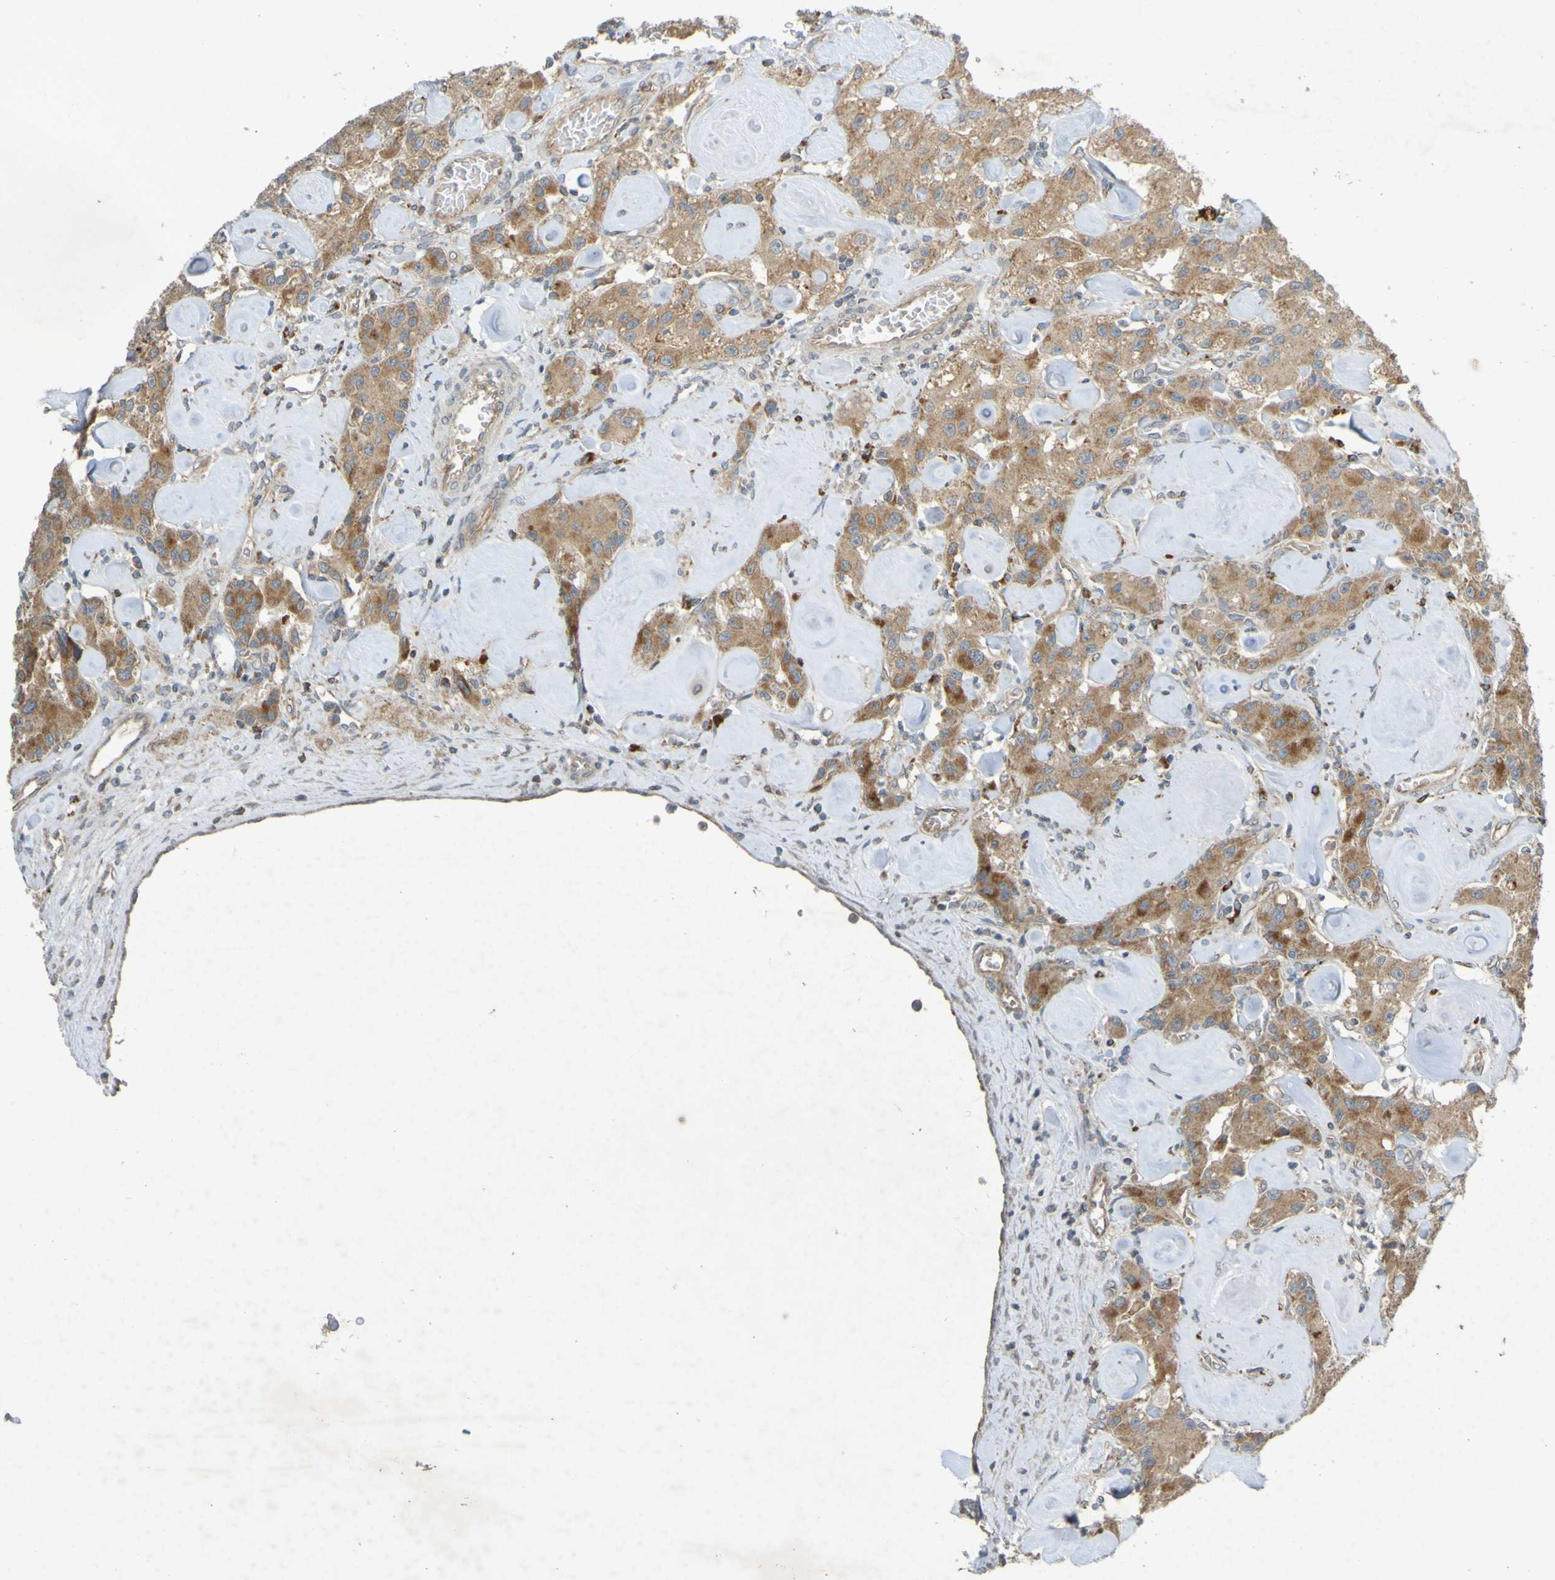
{"staining": {"intensity": "moderate", "quantity": ">75%", "location": "cytoplasmic/membranous"}, "tissue": "carcinoid", "cell_type": "Tumor cells", "image_type": "cancer", "snomed": [{"axis": "morphology", "description": "Carcinoid, malignant, NOS"}, {"axis": "topography", "description": "Pancreas"}], "caption": "A photomicrograph showing moderate cytoplasmic/membranous staining in approximately >75% of tumor cells in carcinoid (malignant), as visualized by brown immunohistochemical staining.", "gene": "B3GAT2", "patient": {"sex": "male", "age": 41}}